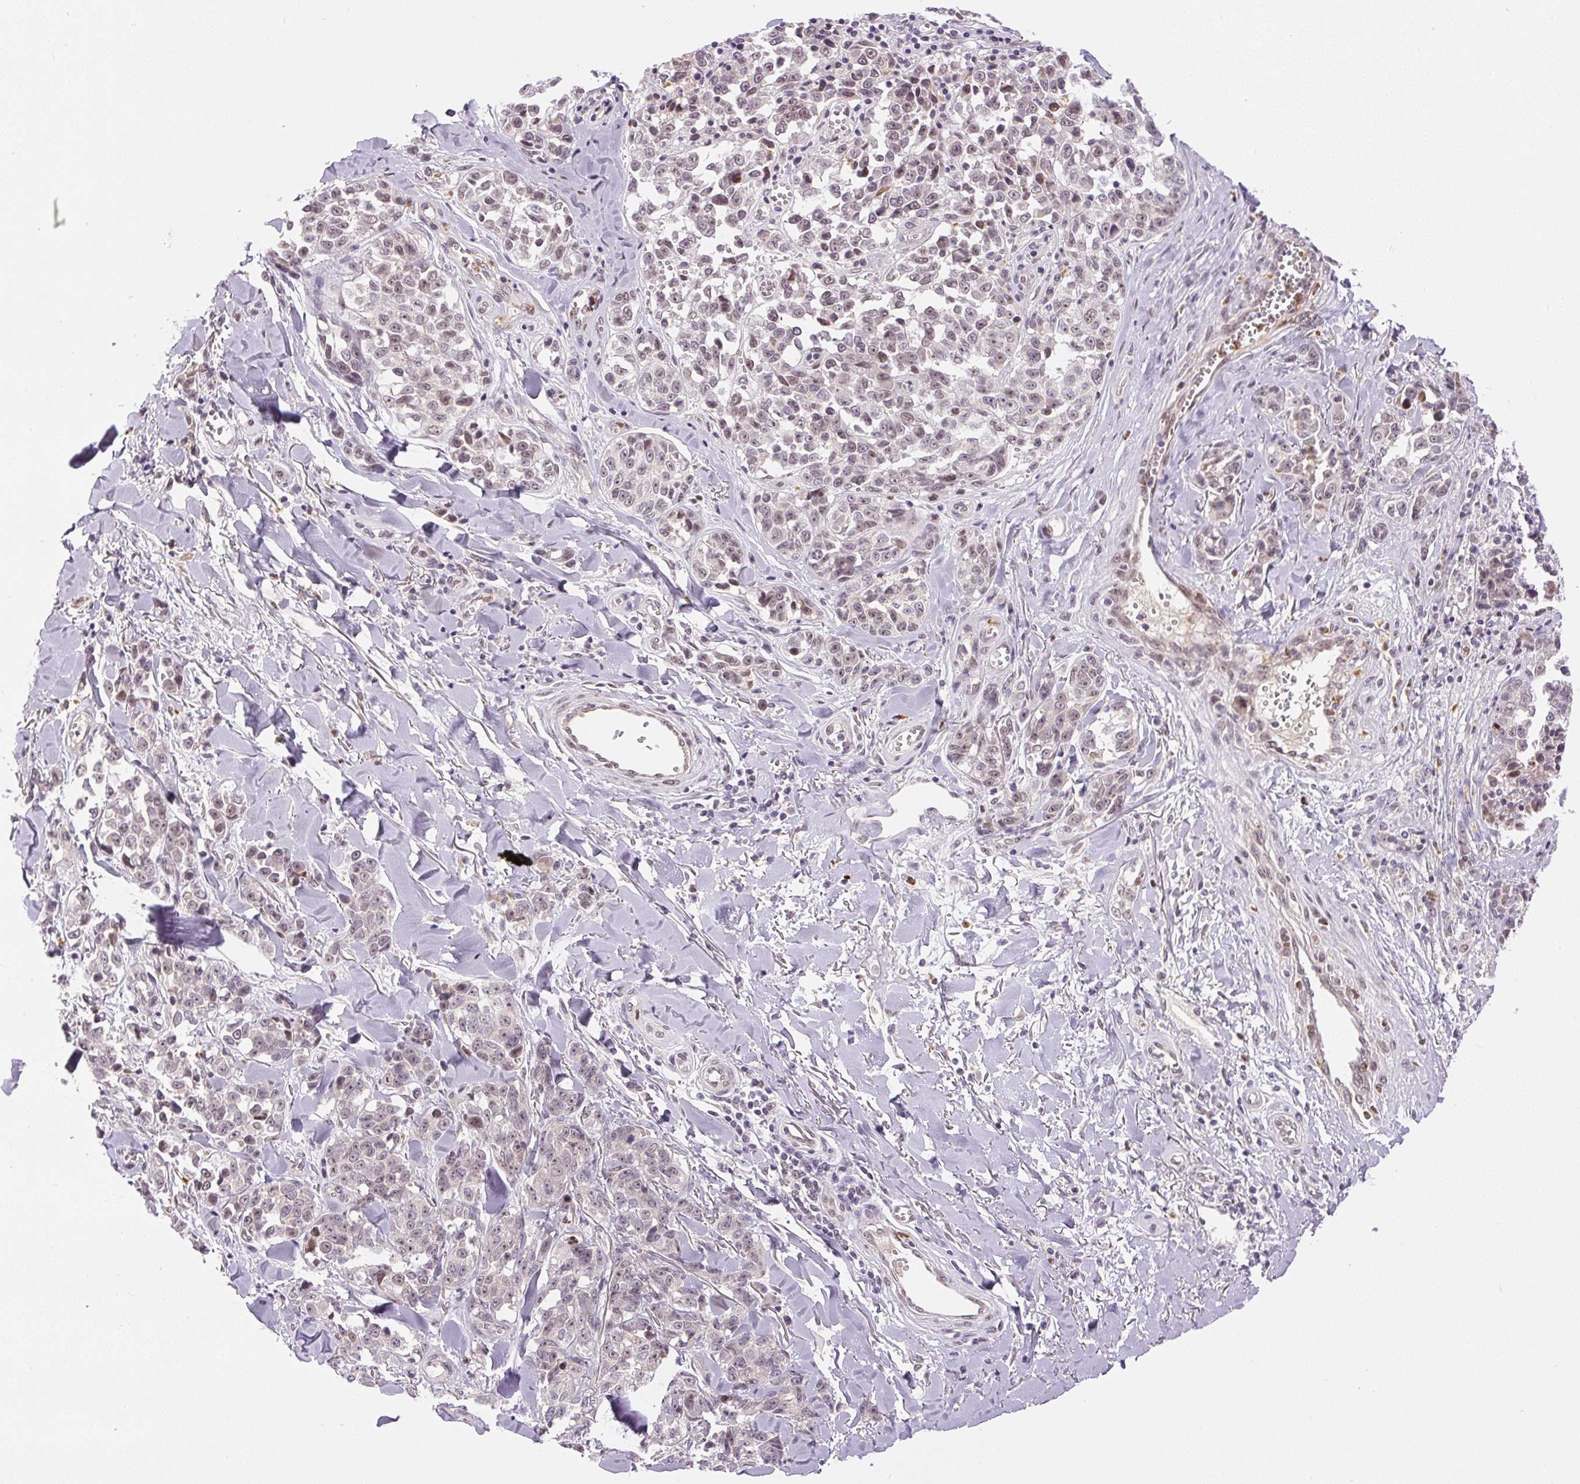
{"staining": {"intensity": "weak", "quantity": ">75%", "location": "nuclear"}, "tissue": "melanoma", "cell_type": "Tumor cells", "image_type": "cancer", "snomed": [{"axis": "morphology", "description": "Malignant melanoma, NOS"}, {"axis": "topography", "description": "Skin"}], "caption": "Immunohistochemical staining of malignant melanoma reveals low levels of weak nuclear protein staining in about >75% of tumor cells.", "gene": "SGF29", "patient": {"sex": "female", "age": 64}}